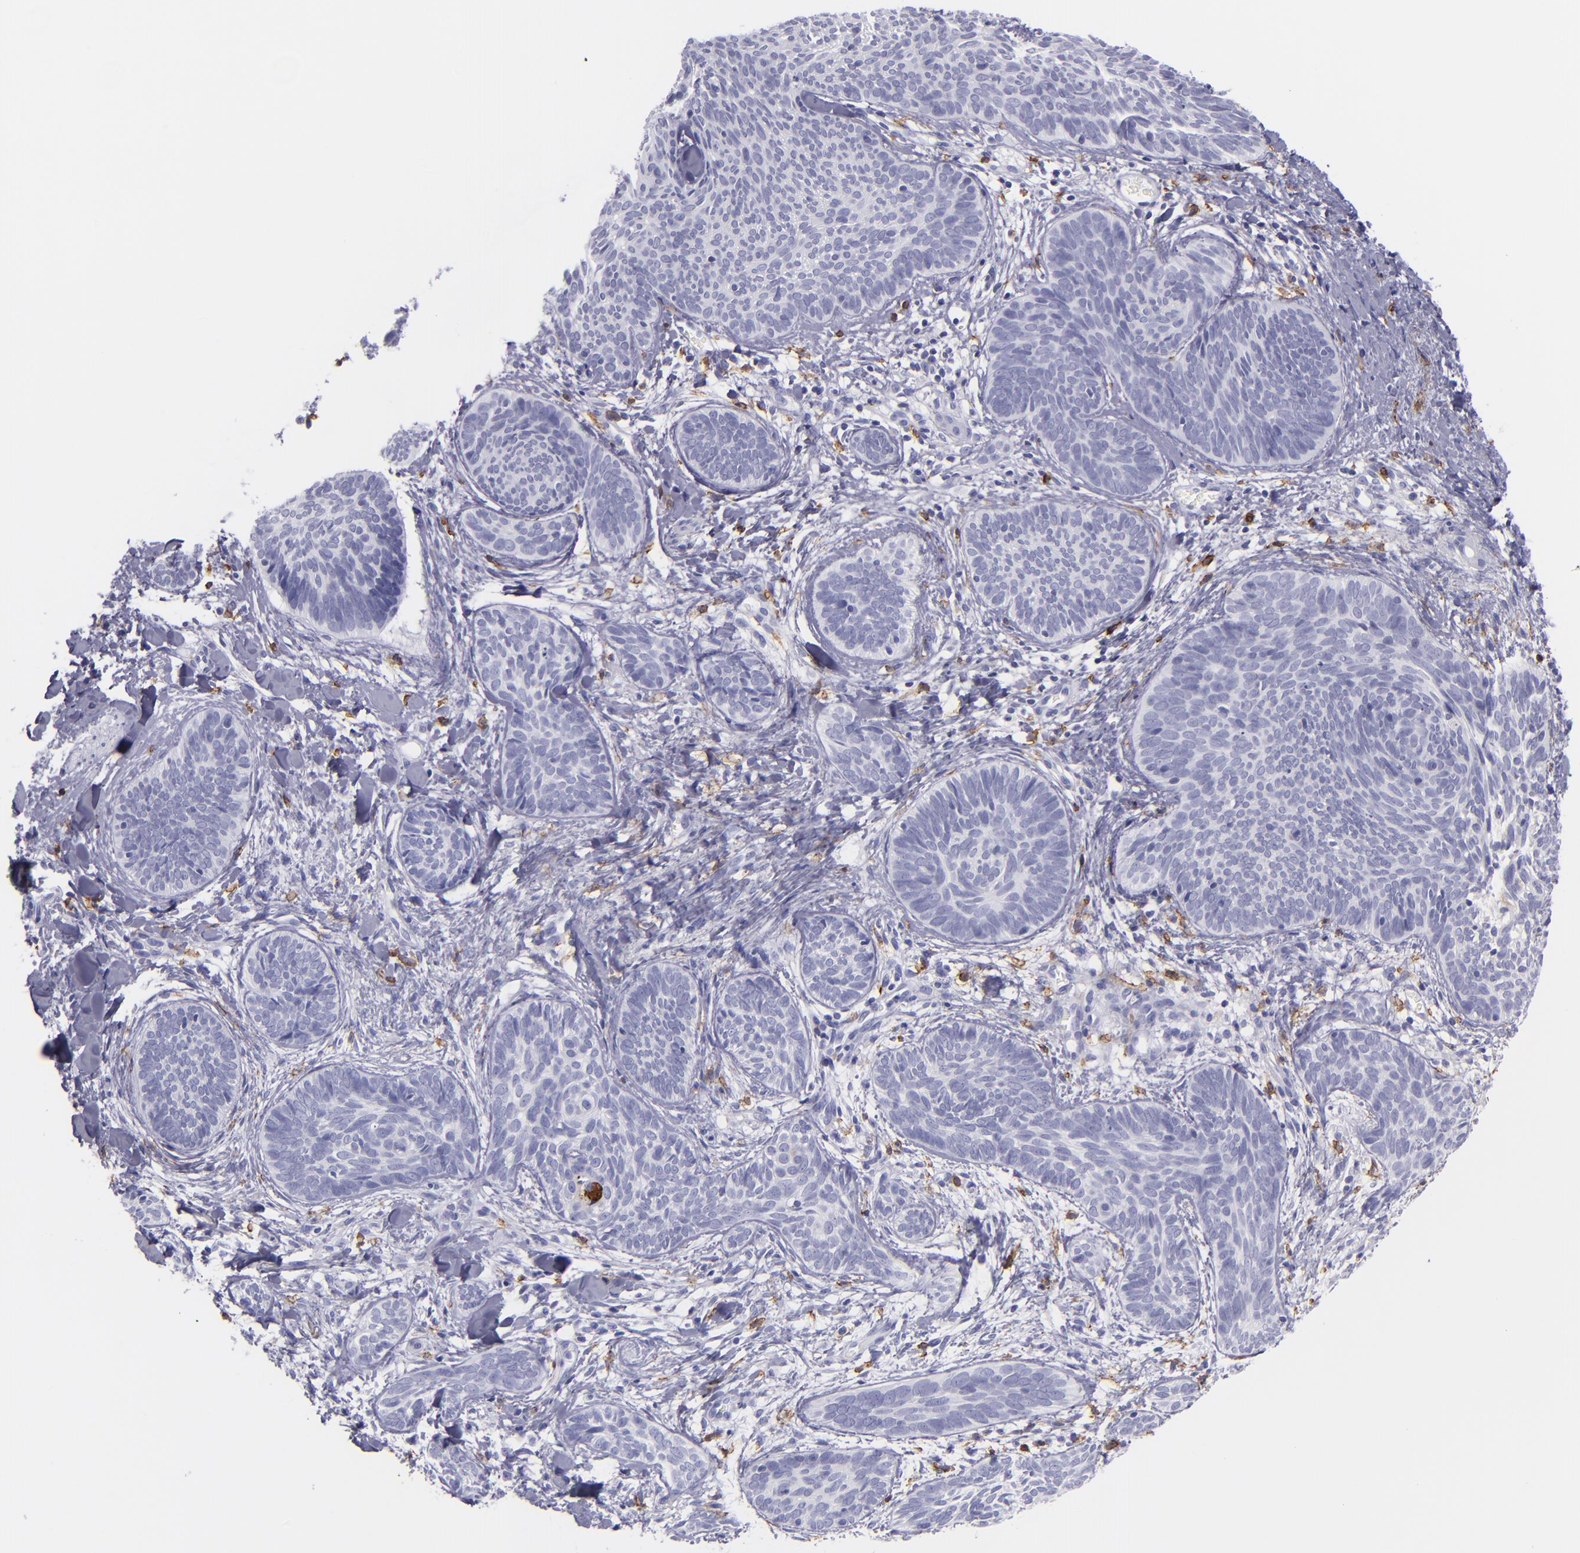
{"staining": {"intensity": "negative", "quantity": "none", "location": "none"}, "tissue": "skin cancer", "cell_type": "Tumor cells", "image_type": "cancer", "snomed": [{"axis": "morphology", "description": "Basal cell carcinoma"}, {"axis": "topography", "description": "Skin"}], "caption": "The micrograph reveals no significant expression in tumor cells of skin cancer (basal cell carcinoma).", "gene": "CD82", "patient": {"sex": "female", "age": 81}}